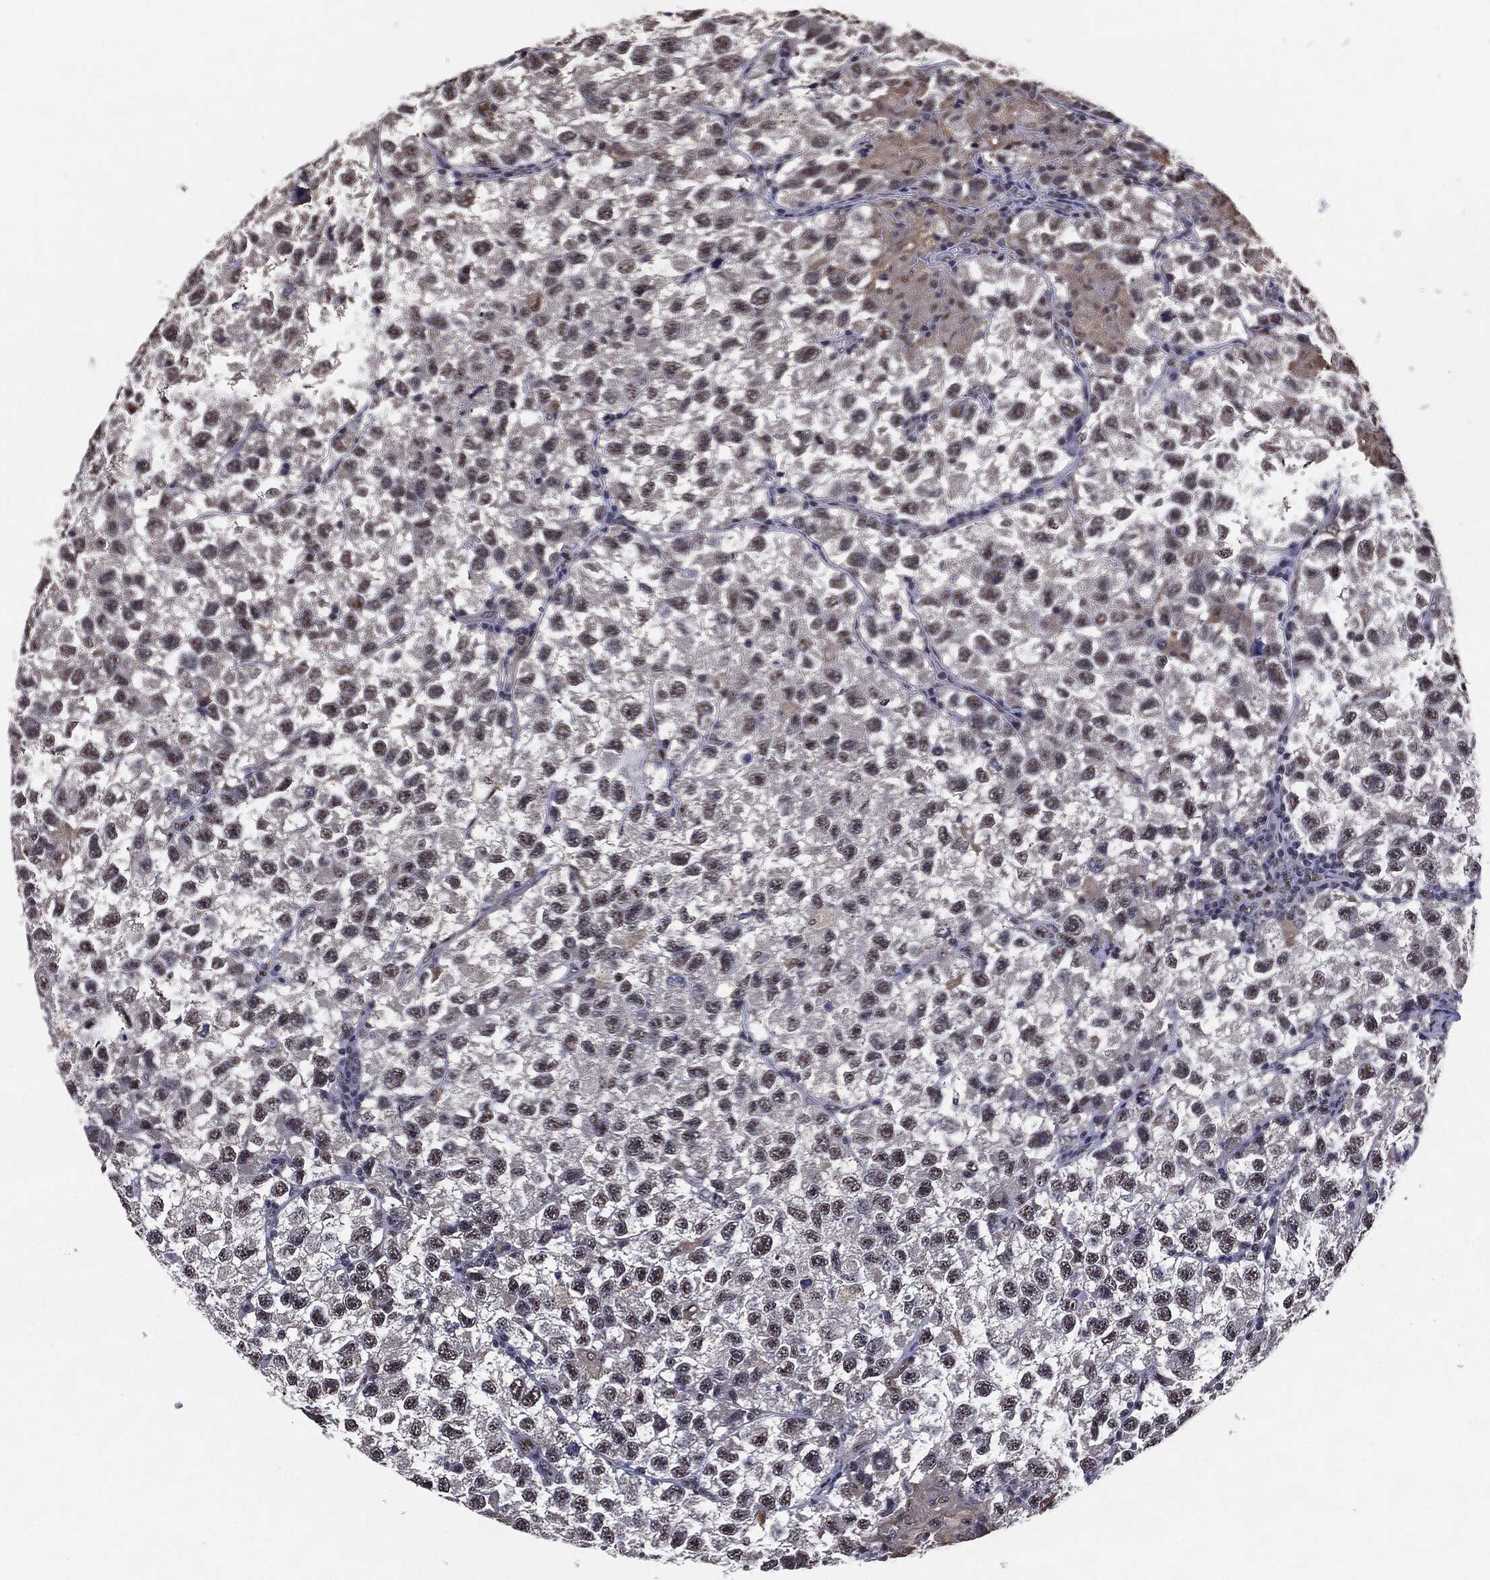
{"staining": {"intensity": "negative", "quantity": "none", "location": "none"}, "tissue": "testis cancer", "cell_type": "Tumor cells", "image_type": "cancer", "snomed": [{"axis": "morphology", "description": "Seminoma, NOS"}, {"axis": "topography", "description": "Testis"}], "caption": "DAB (3,3'-diaminobenzidine) immunohistochemical staining of human testis cancer reveals no significant staining in tumor cells. The staining is performed using DAB brown chromogen with nuclei counter-stained in using hematoxylin.", "gene": "JUN", "patient": {"sex": "male", "age": 26}}